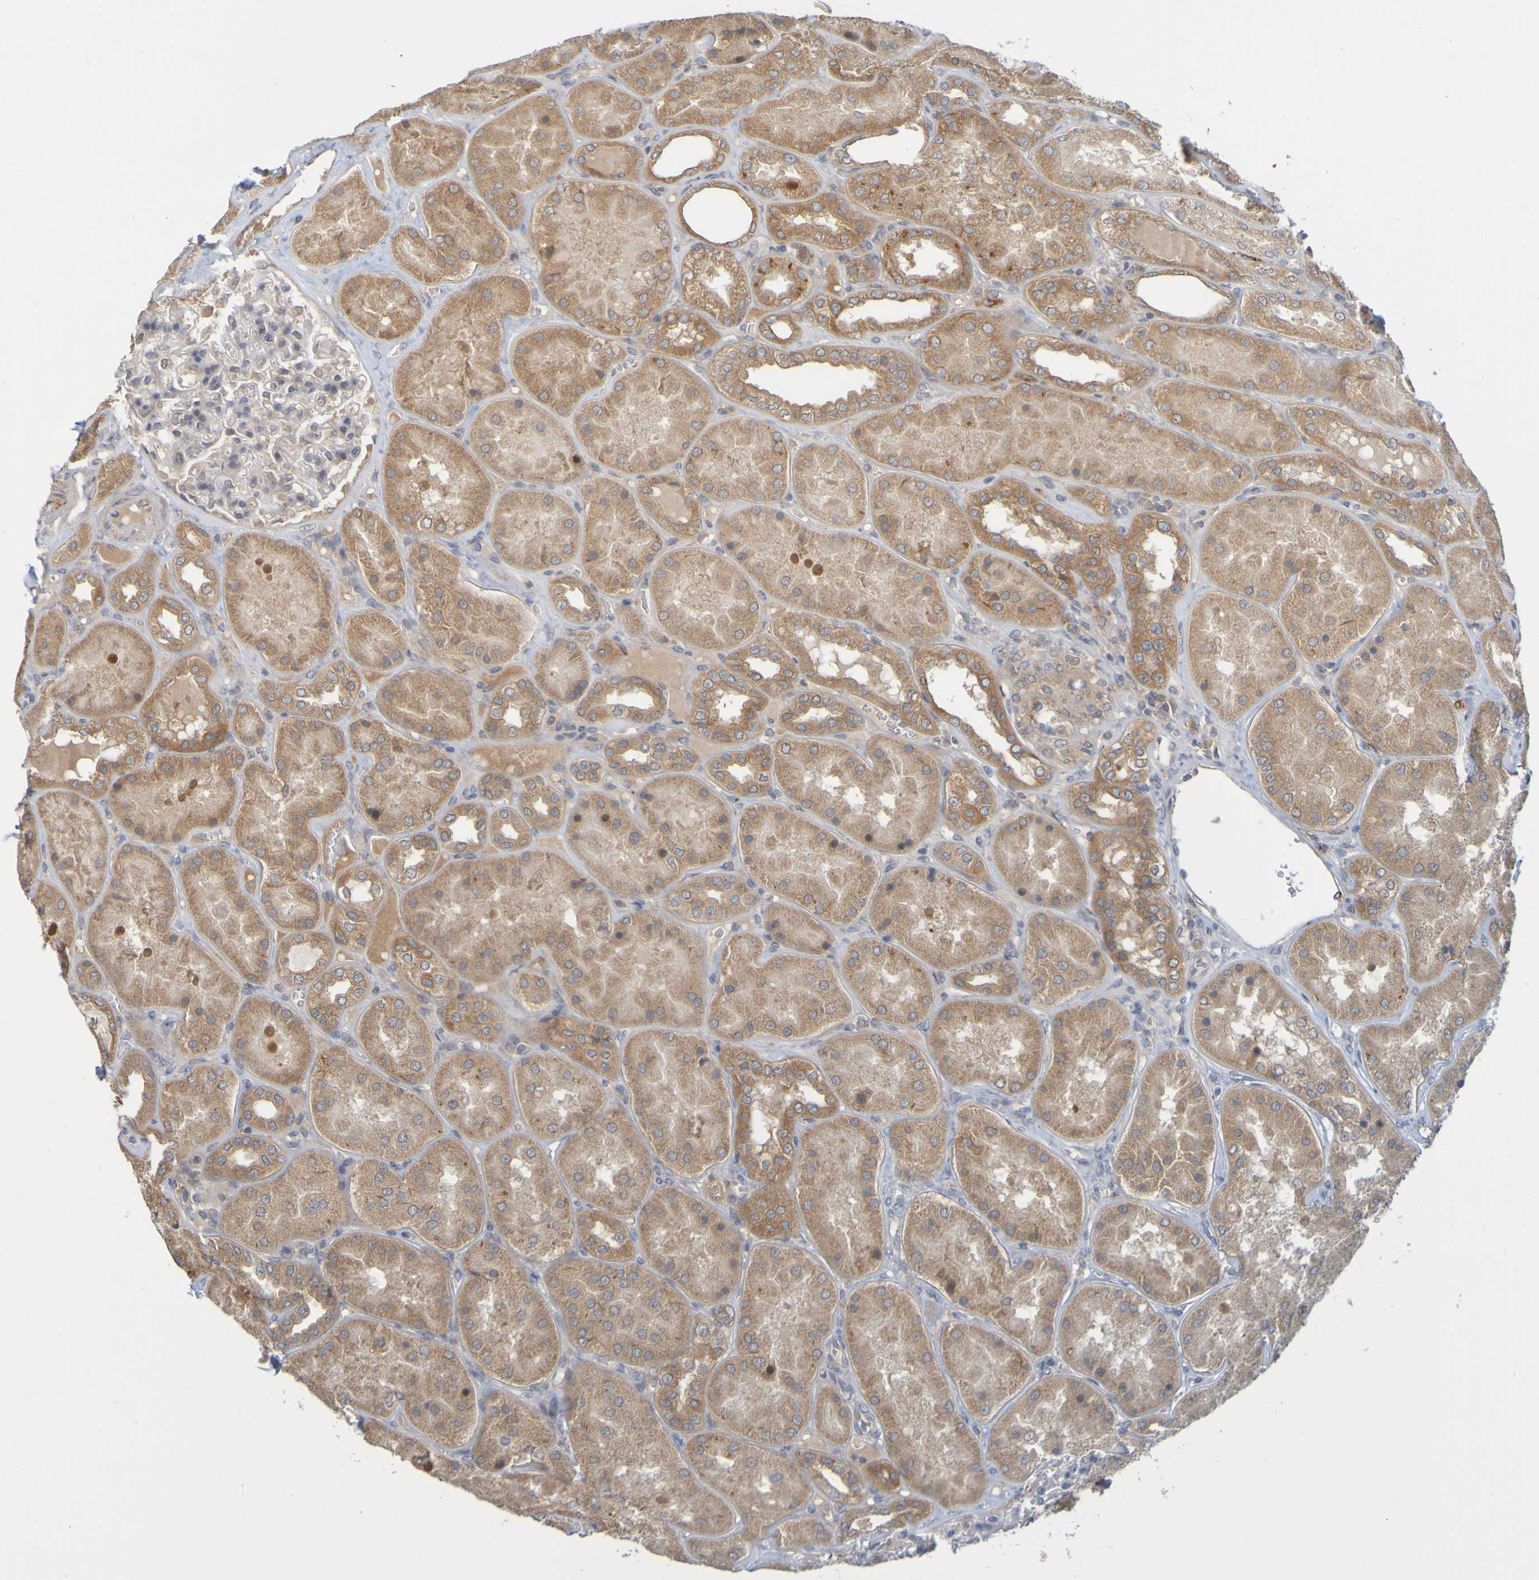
{"staining": {"intensity": "weak", "quantity": "<25%", "location": "cytoplasmic/membranous"}, "tissue": "kidney", "cell_type": "Cells in glomeruli", "image_type": "normal", "snomed": [{"axis": "morphology", "description": "Normal tissue, NOS"}, {"axis": "topography", "description": "Kidney"}], "caption": "An image of kidney stained for a protein demonstrates no brown staining in cells in glomeruli.", "gene": "NAV2", "patient": {"sex": "female", "age": 56}}